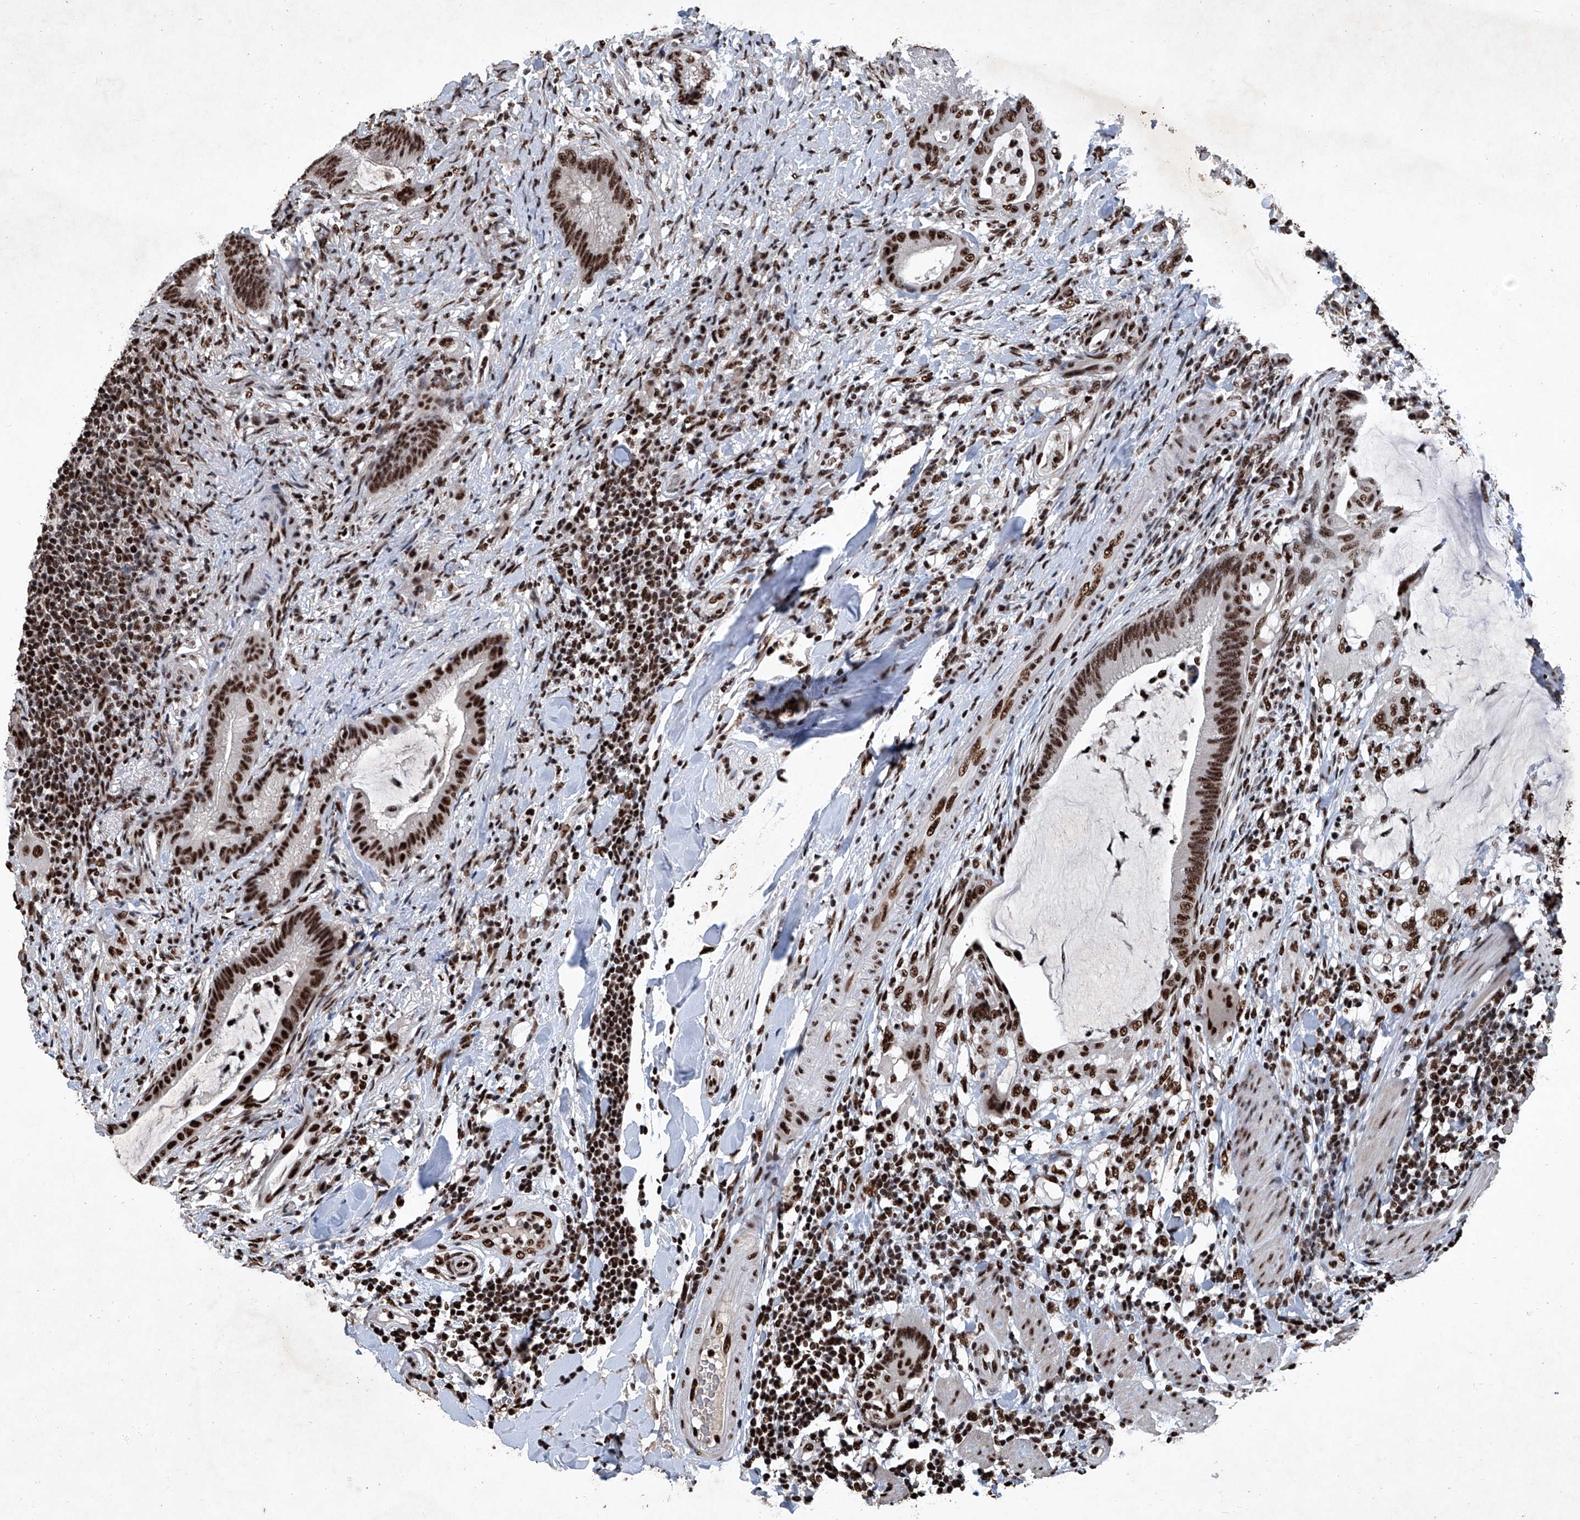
{"staining": {"intensity": "strong", "quantity": ">75%", "location": "nuclear"}, "tissue": "colorectal cancer", "cell_type": "Tumor cells", "image_type": "cancer", "snomed": [{"axis": "morphology", "description": "Adenocarcinoma, NOS"}, {"axis": "topography", "description": "Colon"}], "caption": "Adenocarcinoma (colorectal) was stained to show a protein in brown. There is high levels of strong nuclear expression in approximately >75% of tumor cells.", "gene": "DDX39B", "patient": {"sex": "female", "age": 66}}